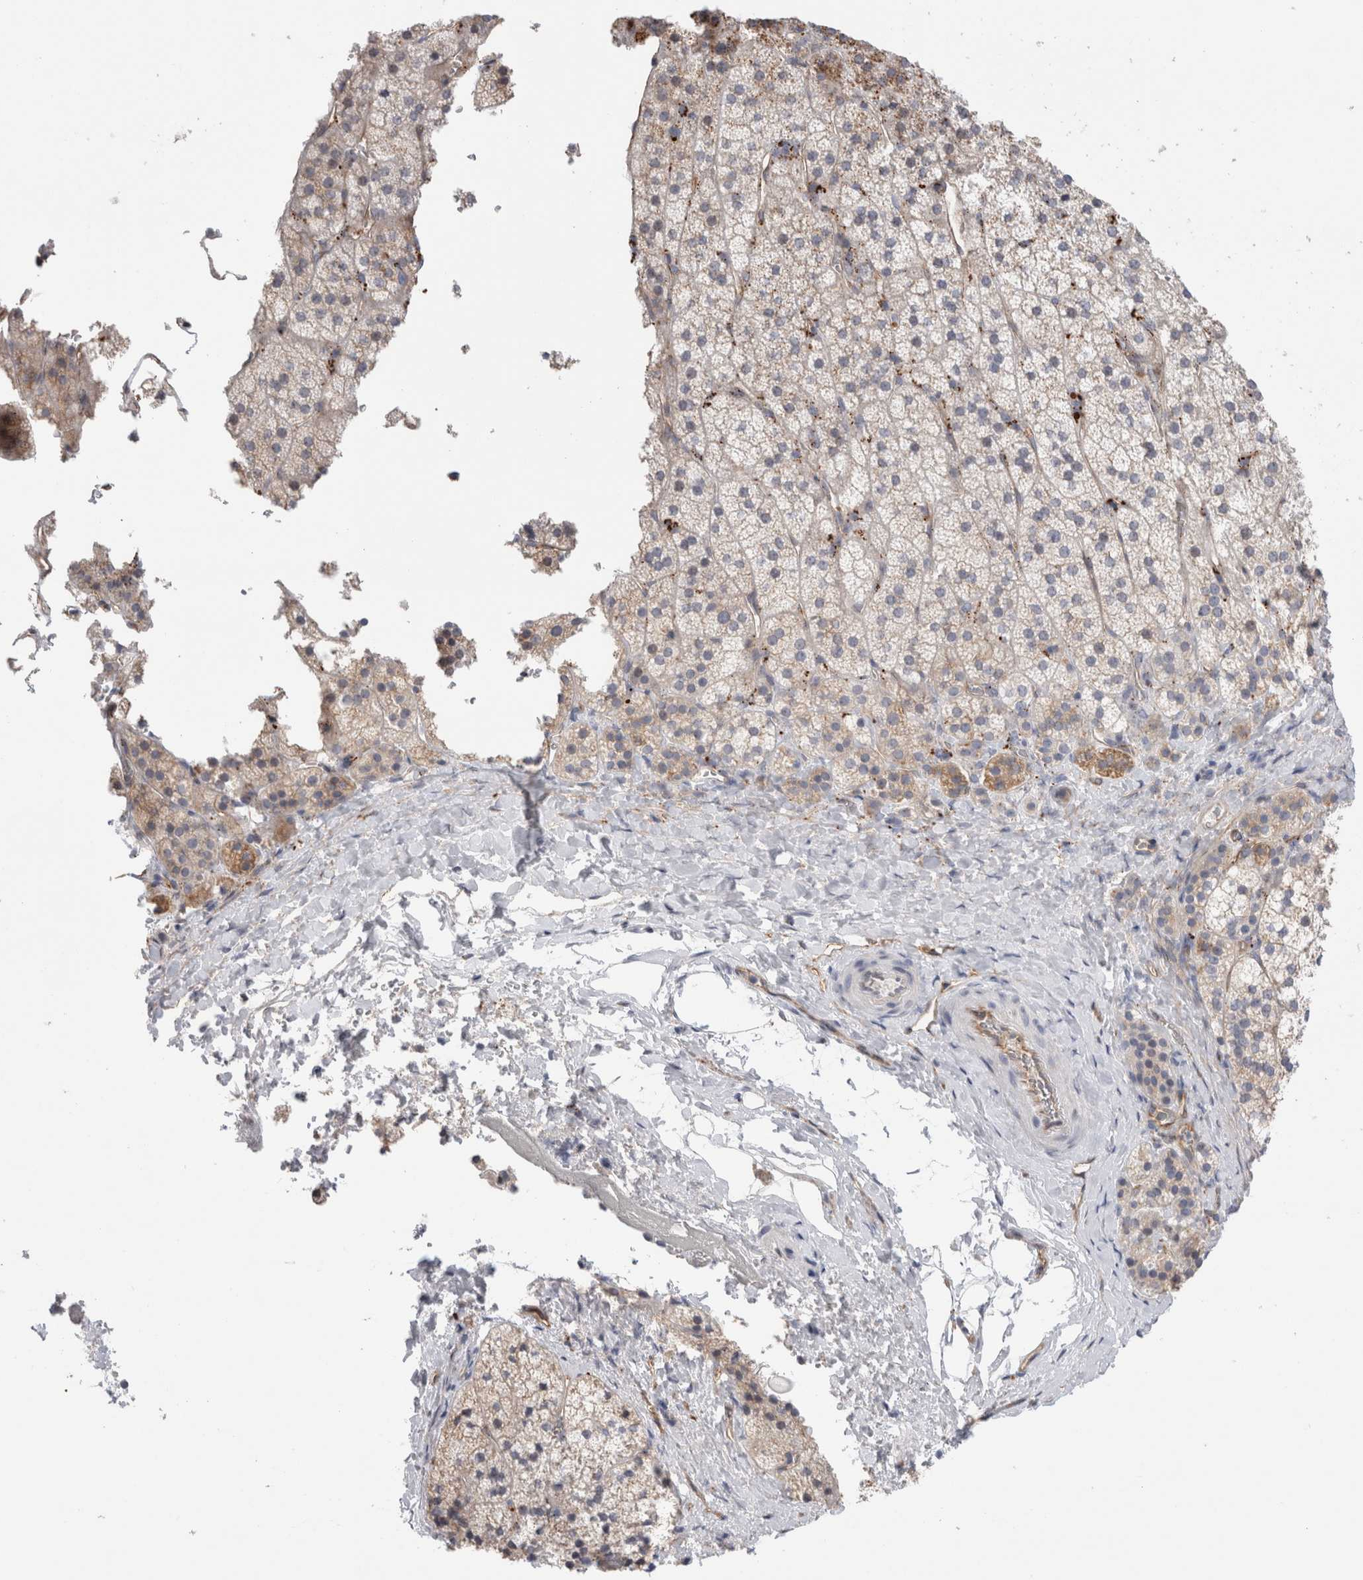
{"staining": {"intensity": "moderate", "quantity": ">75%", "location": "cytoplasmic/membranous"}, "tissue": "adrenal gland", "cell_type": "Glandular cells", "image_type": "normal", "snomed": [{"axis": "morphology", "description": "Normal tissue, NOS"}, {"axis": "topography", "description": "Adrenal gland"}], "caption": "Adrenal gland stained with IHC exhibits moderate cytoplasmic/membranous staining in approximately >75% of glandular cells.", "gene": "ANKMY1", "patient": {"sex": "female", "age": 44}}